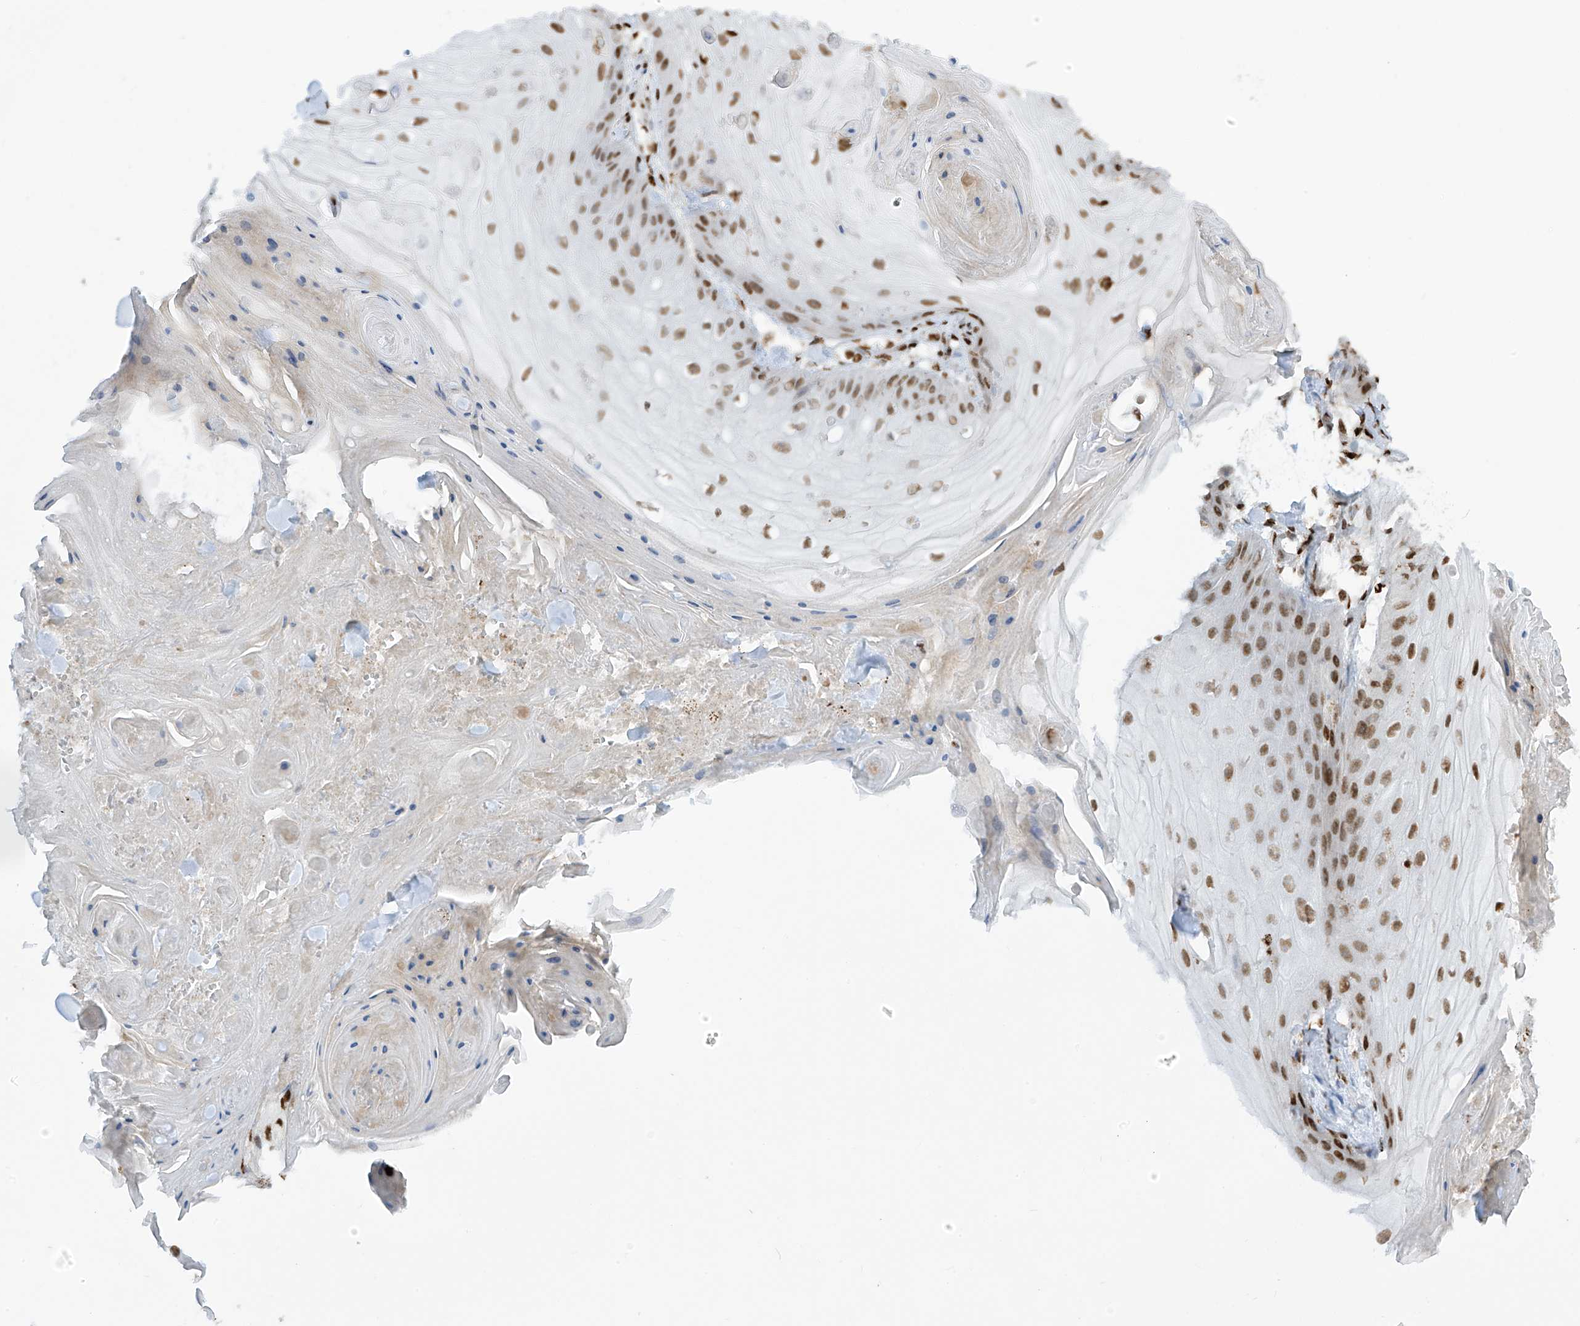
{"staining": {"intensity": "moderate", "quantity": ">75%", "location": "nuclear"}, "tissue": "skin cancer", "cell_type": "Tumor cells", "image_type": "cancer", "snomed": [{"axis": "morphology", "description": "Squamous cell carcinoma, NOS"}, {"axis": "topography", "description": "Skin"}], "caption": "A high-resolution micrograph shows immunohistochemistry staining of skin cancer (squamous cell carcinoma), which exhibits moderate nuclear positivity in about >75% of tumor cells.", "gene": "PM20D2", "patient": {"sex": "male", "age": 74}}